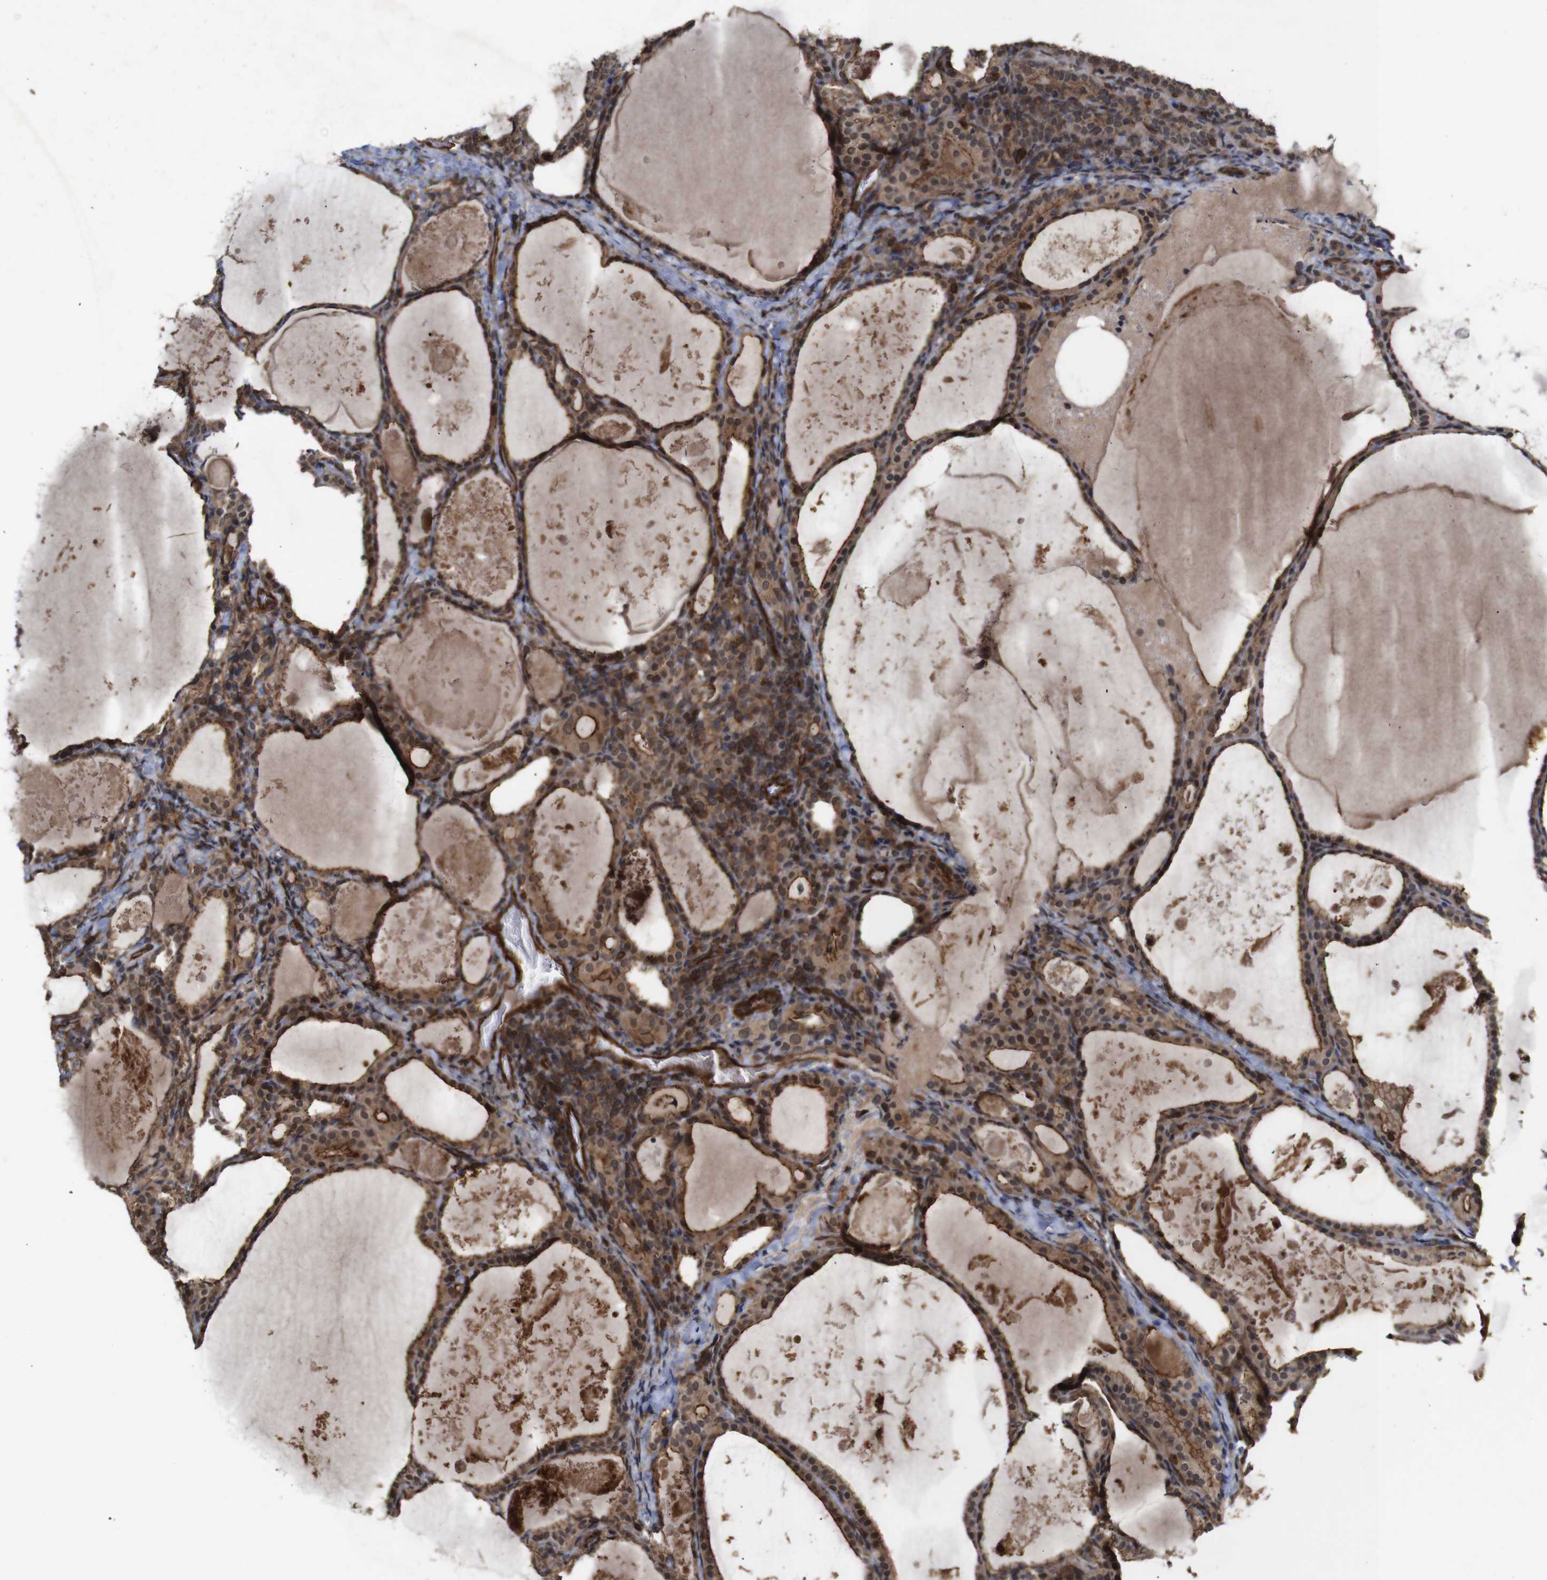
{"staining": {"intensity": "moderate", "quantity": ">75%", "location": "cytoplasmic/membranous"}, "tissue": "thyroid cancer", "cell_type": "Tumor cells", "image_type": "cancer", "snomed": [{"axis": "morphology", "description": "Papillary adenocarcinoma, NOS"}, {"axis": "topography", "description": "Thyroid gland"}], "caption": "High-magnification brightfield microscopy of thyroid cancer (papillary adenocarcinoma) stained with DAB (3,3'-diaminobenzidine) (brown) and counterstained with hematoxylin (blue). tumor cells exhibit moderate cytoplasmic/membranous positivity is appreciated in about>75% of cells.", "gene": "NANOS1", "patient": {"sex": "female", "age": 42}}